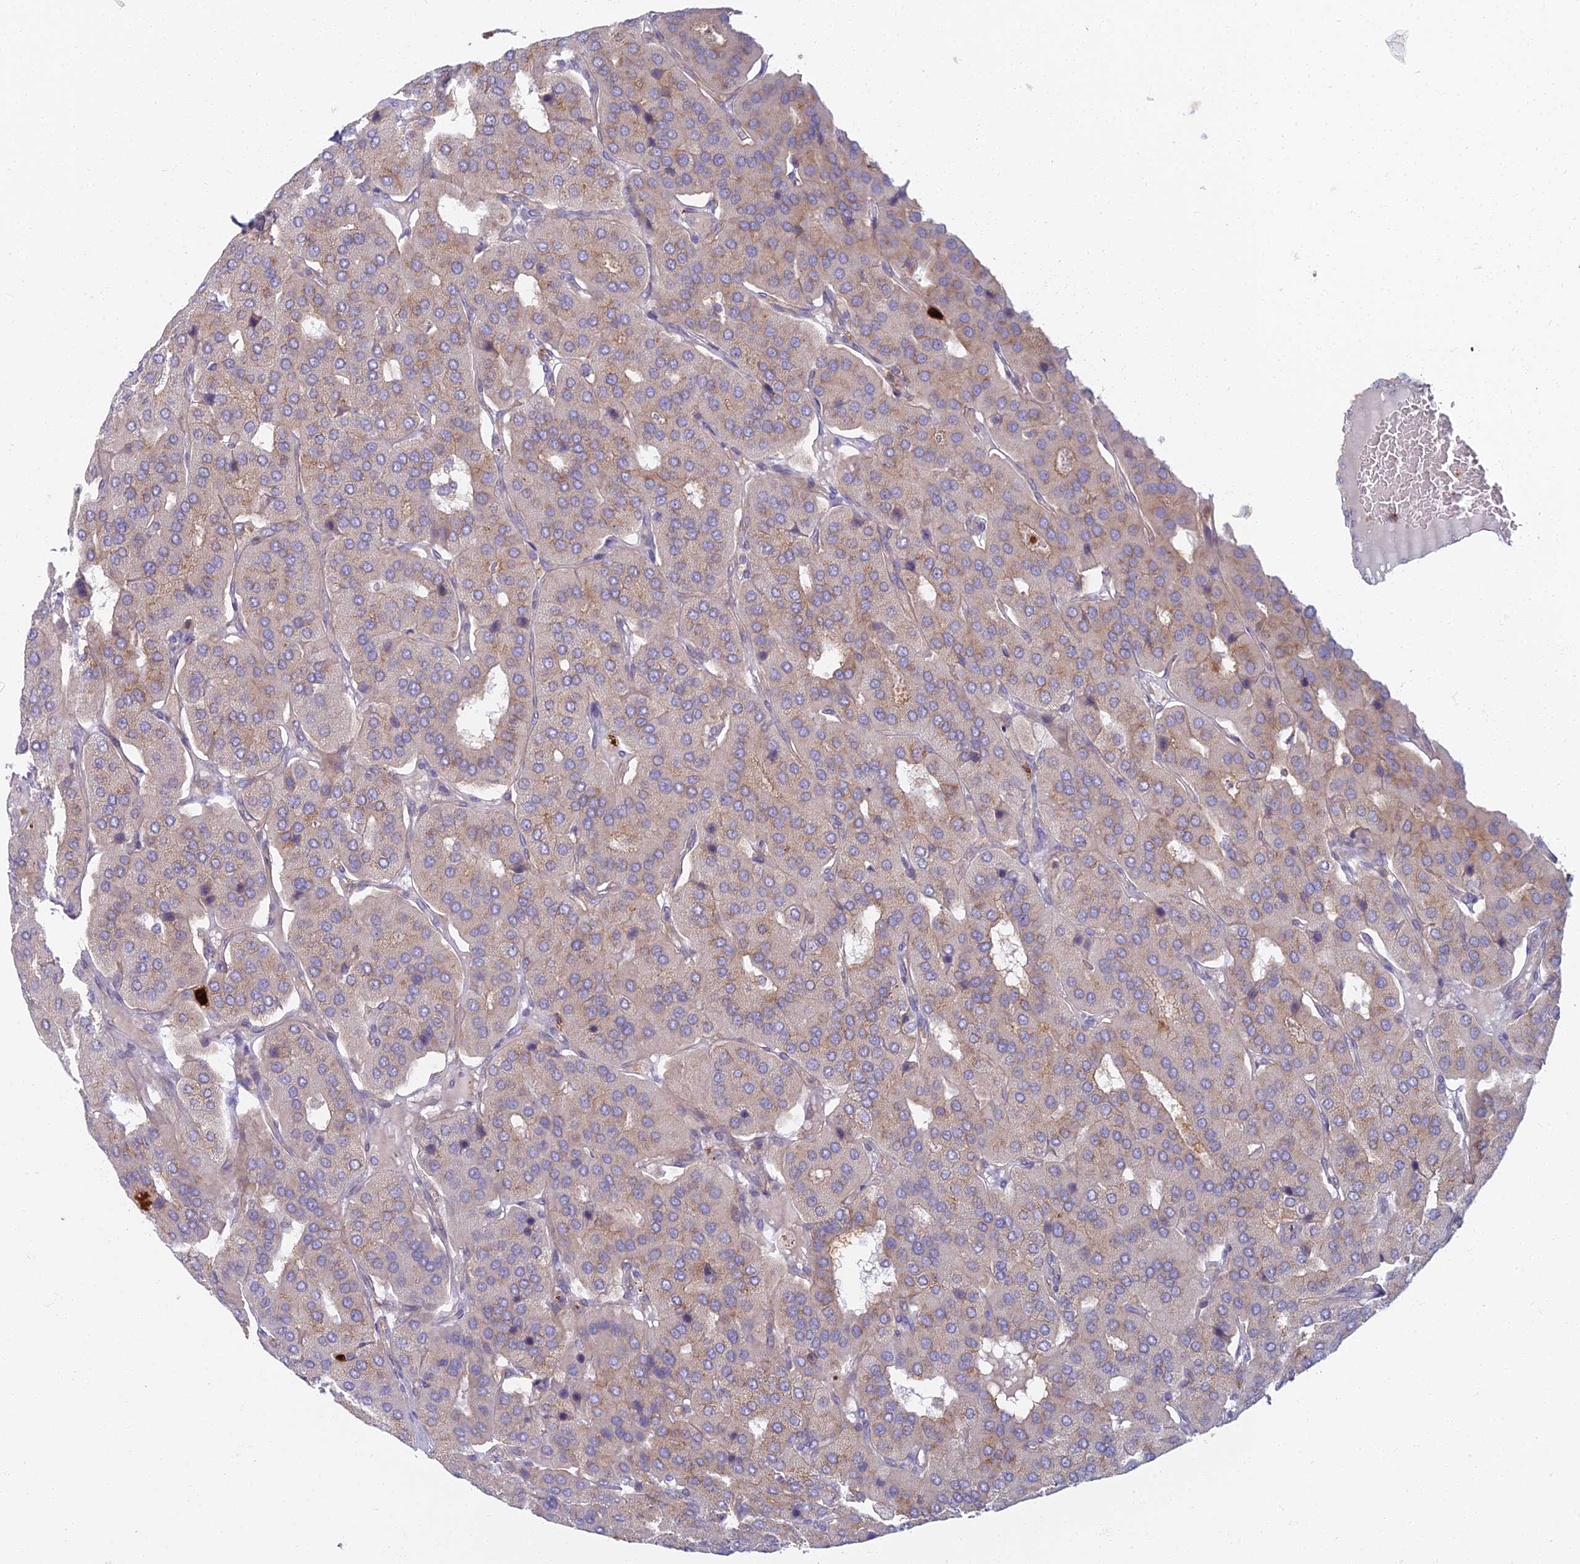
{"staining": {"intensity": "weak", "quantity": "25%-75%", "location": "cytoplasmic/membranous"}, "tissue": "parathyroid gland", "cell_type": "Glandular cells", "image_type": "normal", "snomed": [{"axis": "morphology", "description": "Normal tissue, NOS"}, {"axis": "morphology", "description": "Adenoma, NOS"}, {"axis": "topography", "description": "Parathyroid gland"}], "caption": "Immunohistochemical staining of normal human parathyroid gland shows low levels of weak cytoplasmic/membranous expression in approximately 25%-75% of glandular cells.", "gene": "PROX2", "patient": {"sex": "female", "age": 86}}